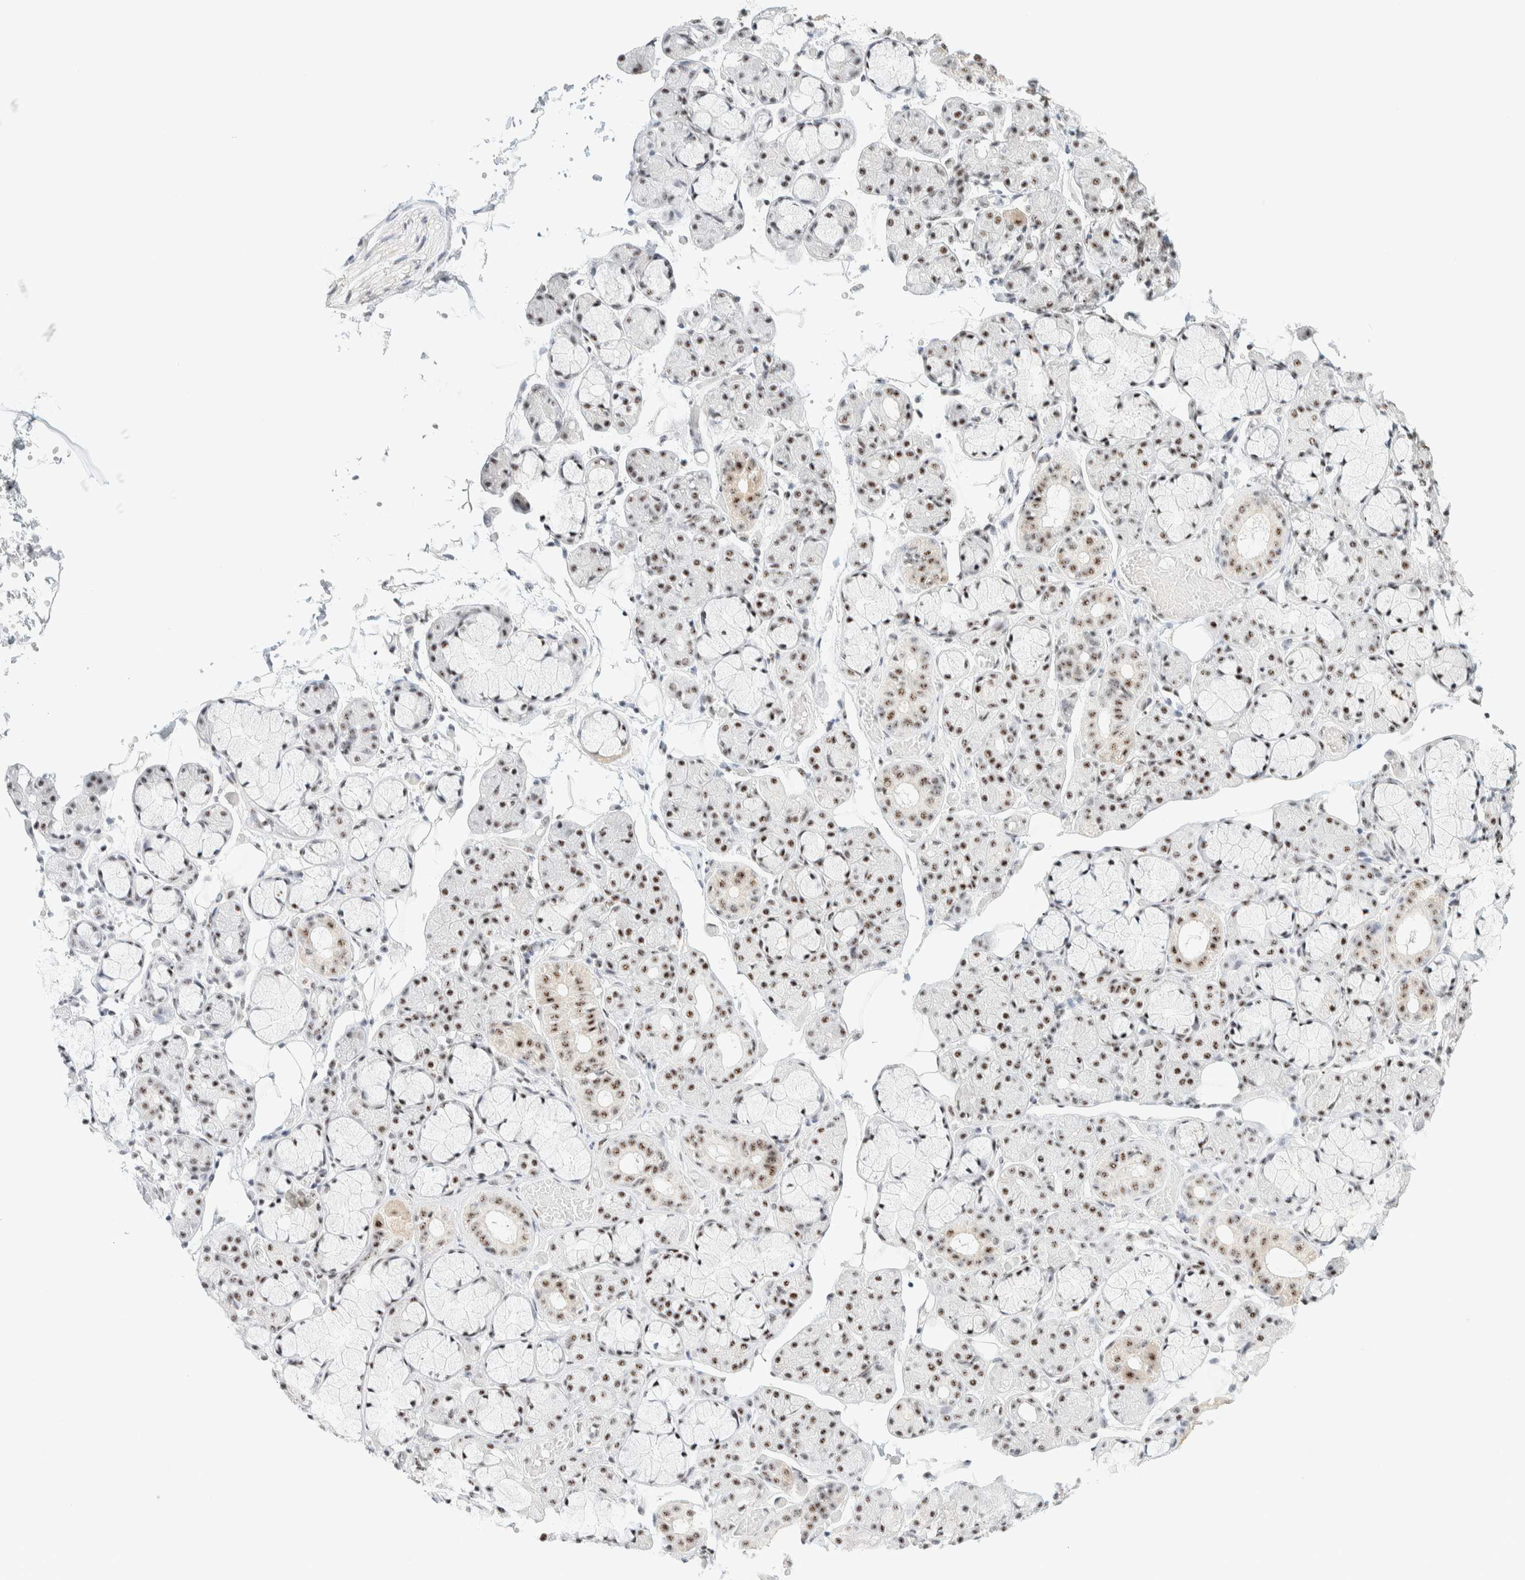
{"staining": {"intensity": "moderate", "quantity": ">75%", "location": "nuclear"}, "tissue": "salivary gland", "cell_type": "Glandular cells", "image_type": "normal", "snomed": [{"axis": "morphology", "description": "Normal tissue, NOS"}, {"axis": "topography", "description": "Salivary gland"}], "caption": "Human salivary gland stained for a protein (brown) displays moderate nuclear positive expression in about >75% of glandular cells.", "gene": "SON", "patient": {"sex": "male", "age": 63}}